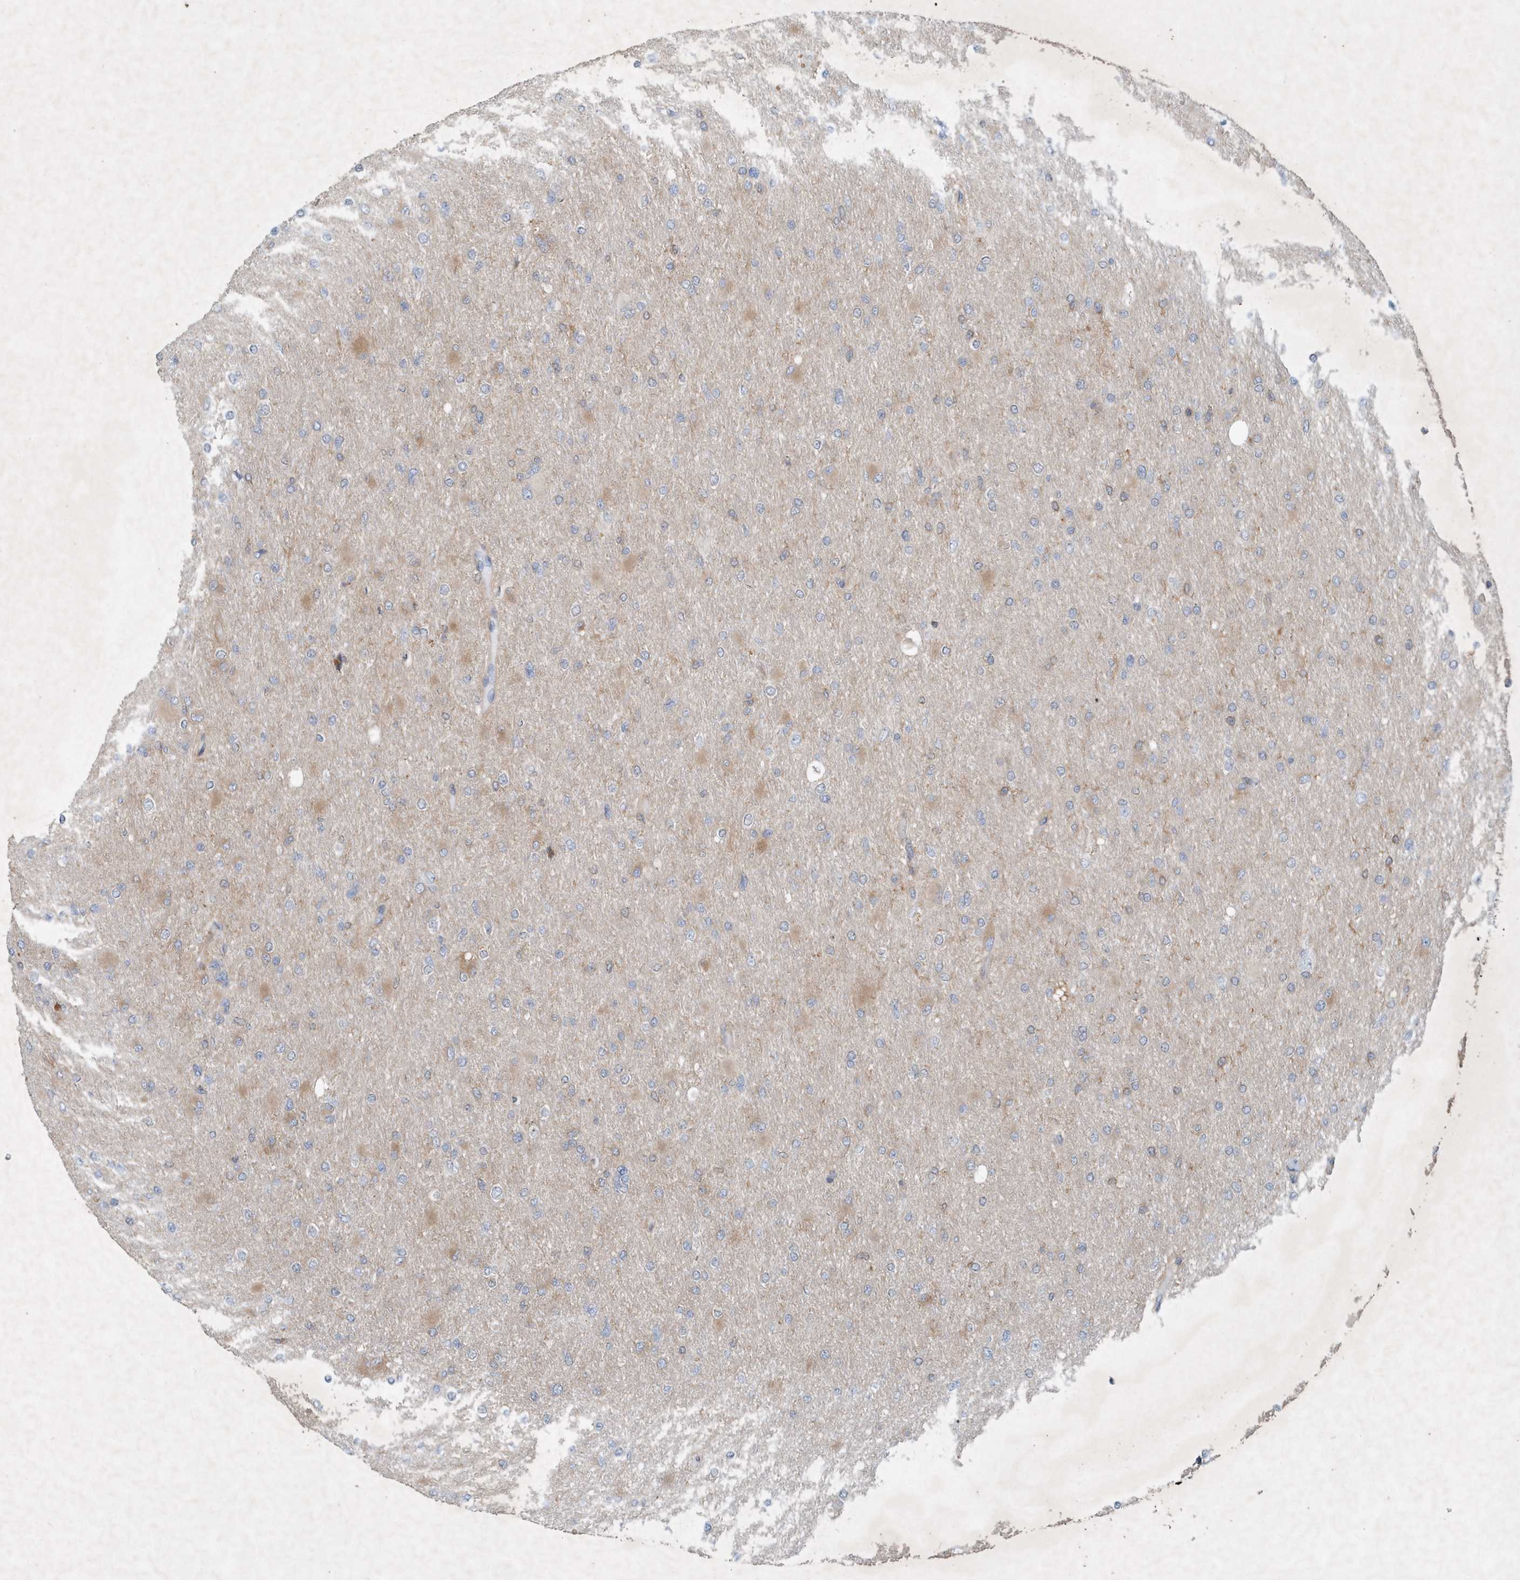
{"staining": {"intensity": "weak", "quantity": "<25%", "location": "cytoplasmic/membranous"}, "tissue": "glioma", "cell_type": "Tumor cells", "image_type": "cancer", "snomed": [{"axis": "morphology", "description": "Glioma, malignant, High grade"}, {"axis": "topography", "description": "Cerebral cortex"}], "caption": "This is a photomicrograph of immunohistochemistry (IHC) staining of malignant high-grade glioma, which shows no staining in tumor cells.", "gene": "P2RY10", "patient": {"sex": "female", "age": 36}}